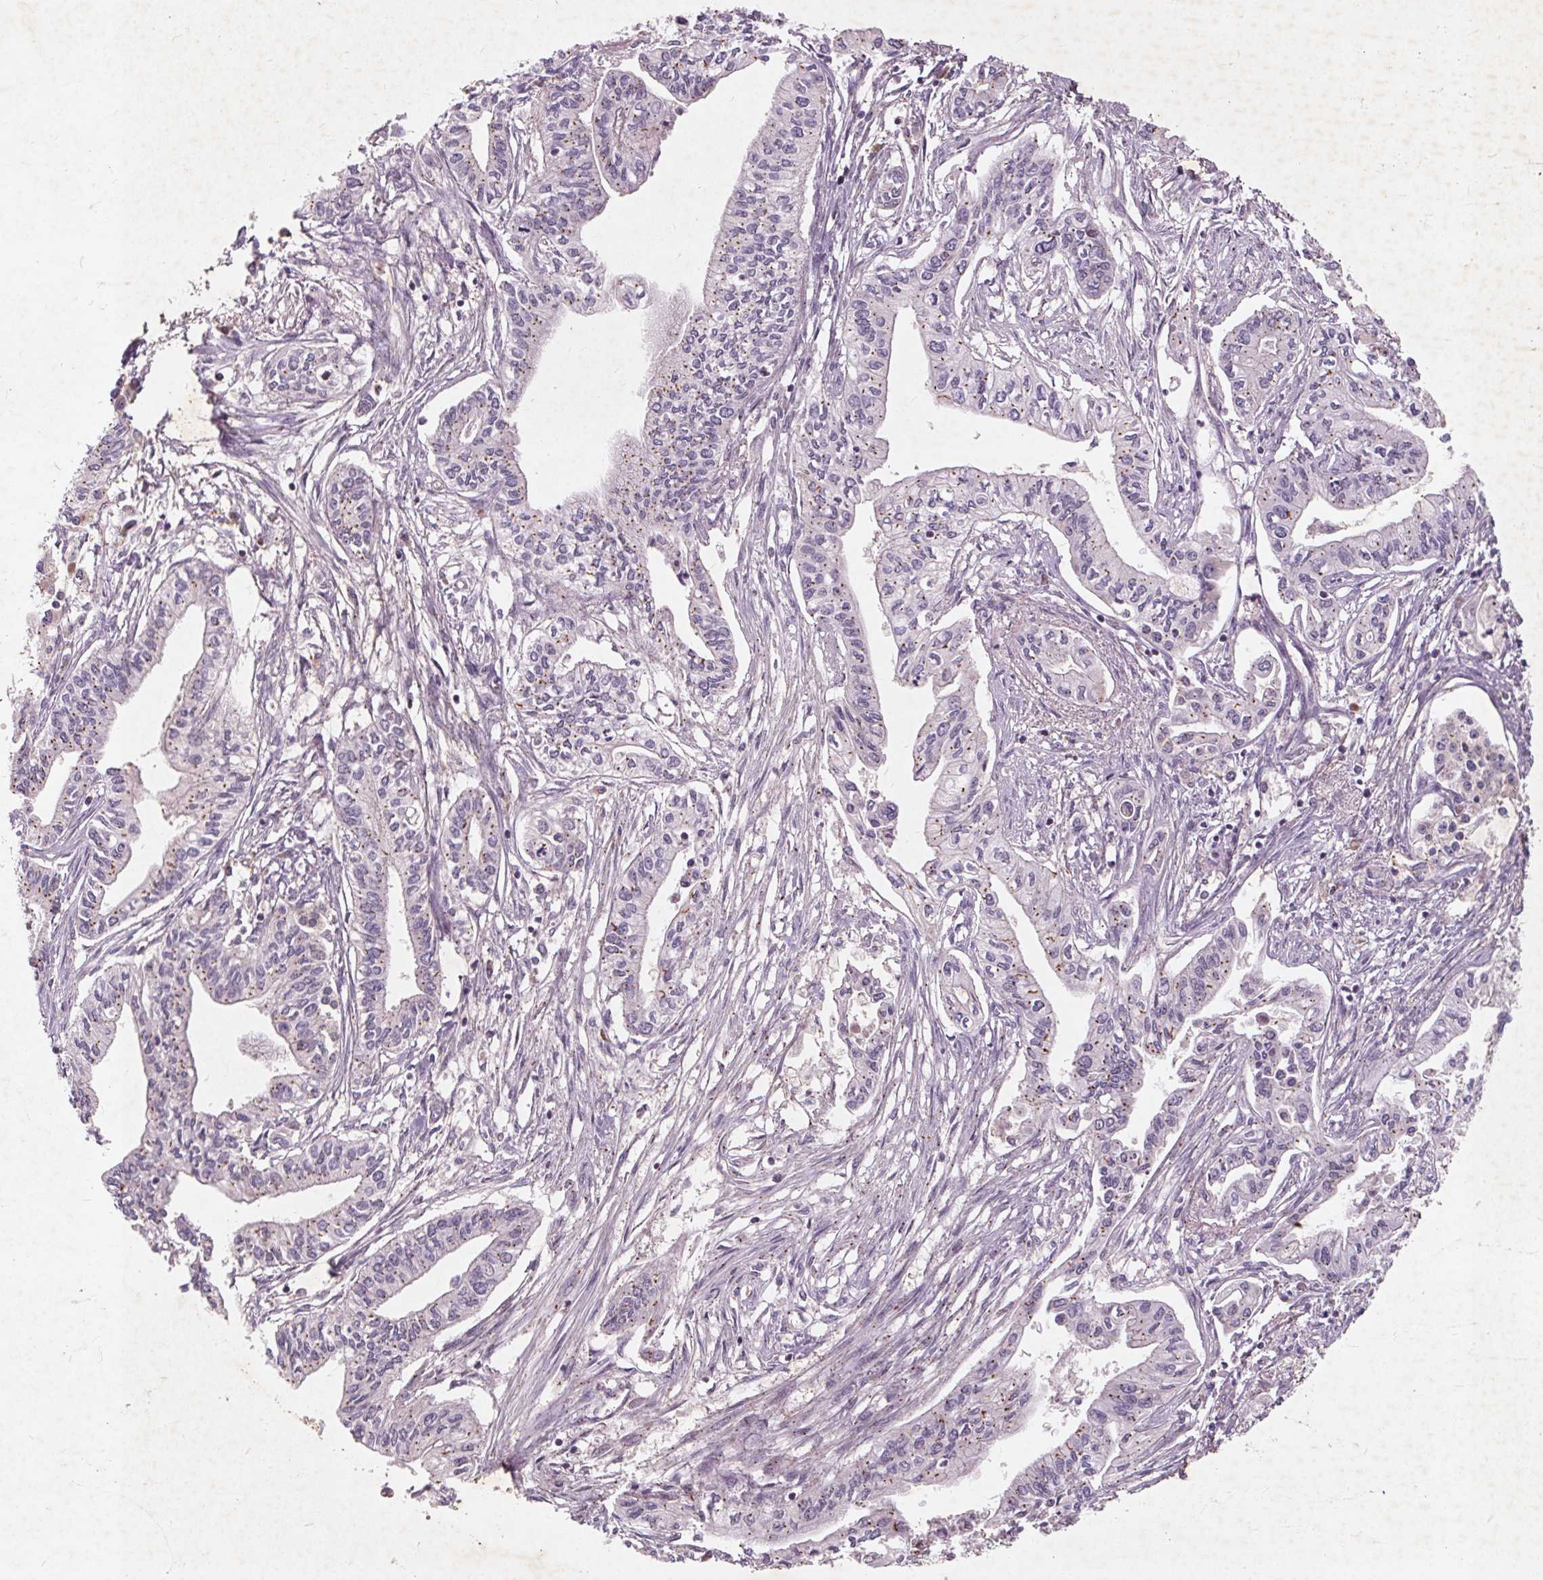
{"staining": {"intensity": "moderate", "quantity": "<25%", "location": "cytoplasmic/membranous"}, "tissue": "pancreatic cancer", "cell_type": "Tumor cells", "image_type": "cancer", "snomed": [{"axis": "morphology", "description": "Adenocarcinoma, NOS"}, {"axis": "topography", "description": "Pancreas"}], "caption": "Pancreatic cancer stained with immunohistochemistry displays moderate cytoplasmic/membranous staining in approximately <25% of tumor cells.", "gene": "CSNK1G2", "patient": {"sex": "male", "age": 60}}